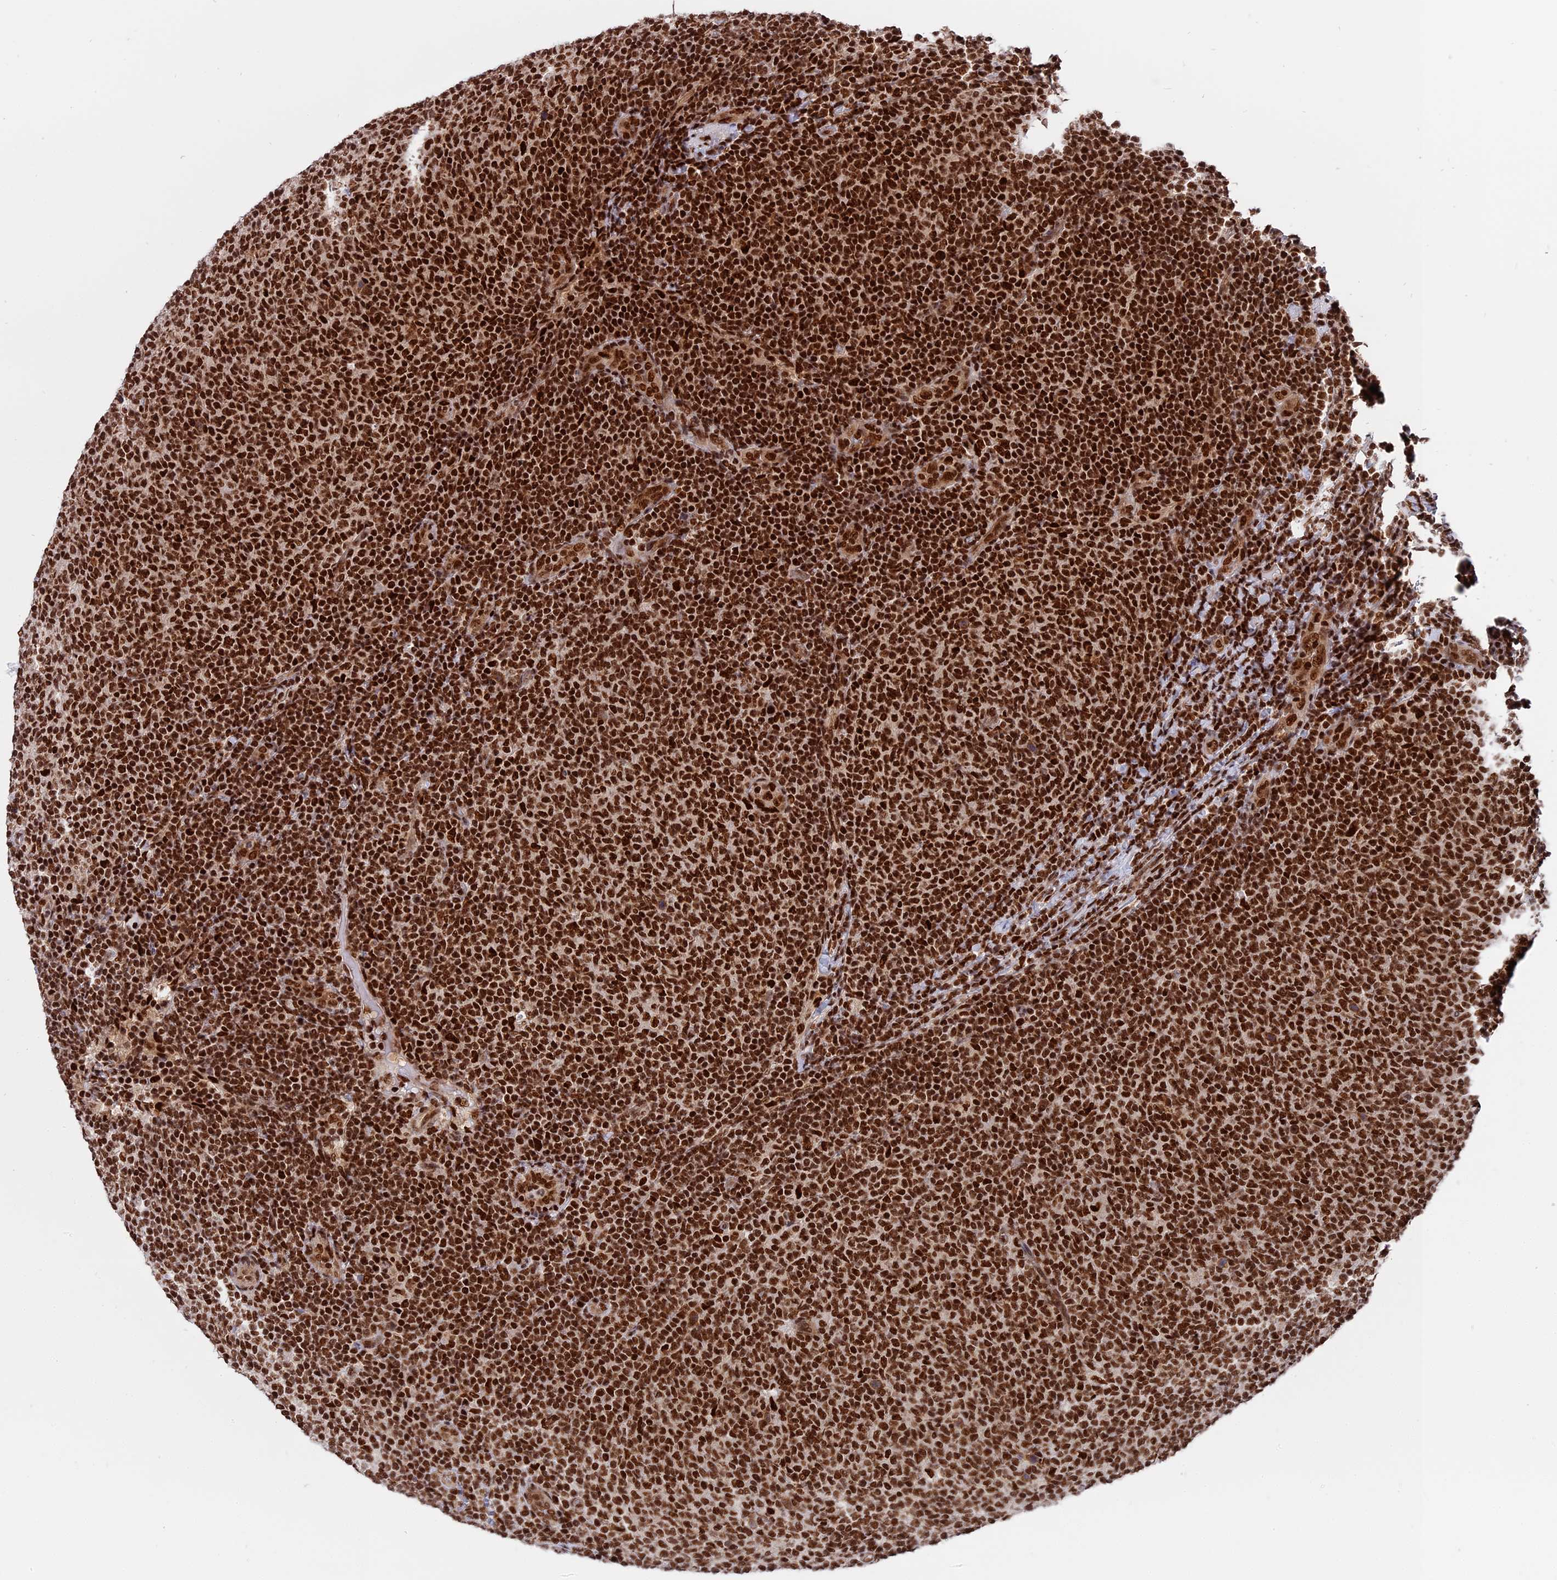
{"staining": {"intensity": "strong", "quantity": ">75%", "location": "nuclear"}, "tissue": "lymphoma", "cell_type": "Tumor cells", "image_type": "cancer", "snomed": [{"axis": "morphology", "description": "Malignant lymphoma, non-Hodgkin's type, Low grade"}, {"axis": "topography", "description": "Lymph node"}], "caption": "About >75% of tumor cells in human low-grade malignant lymphoma, non-Hodgkin's type demonstrate strong nuclear protein positivity as visualized by brown immunohistochemical staining.", "gene": "RAMAC", "patient": {"sex": "male", "age": 66}}